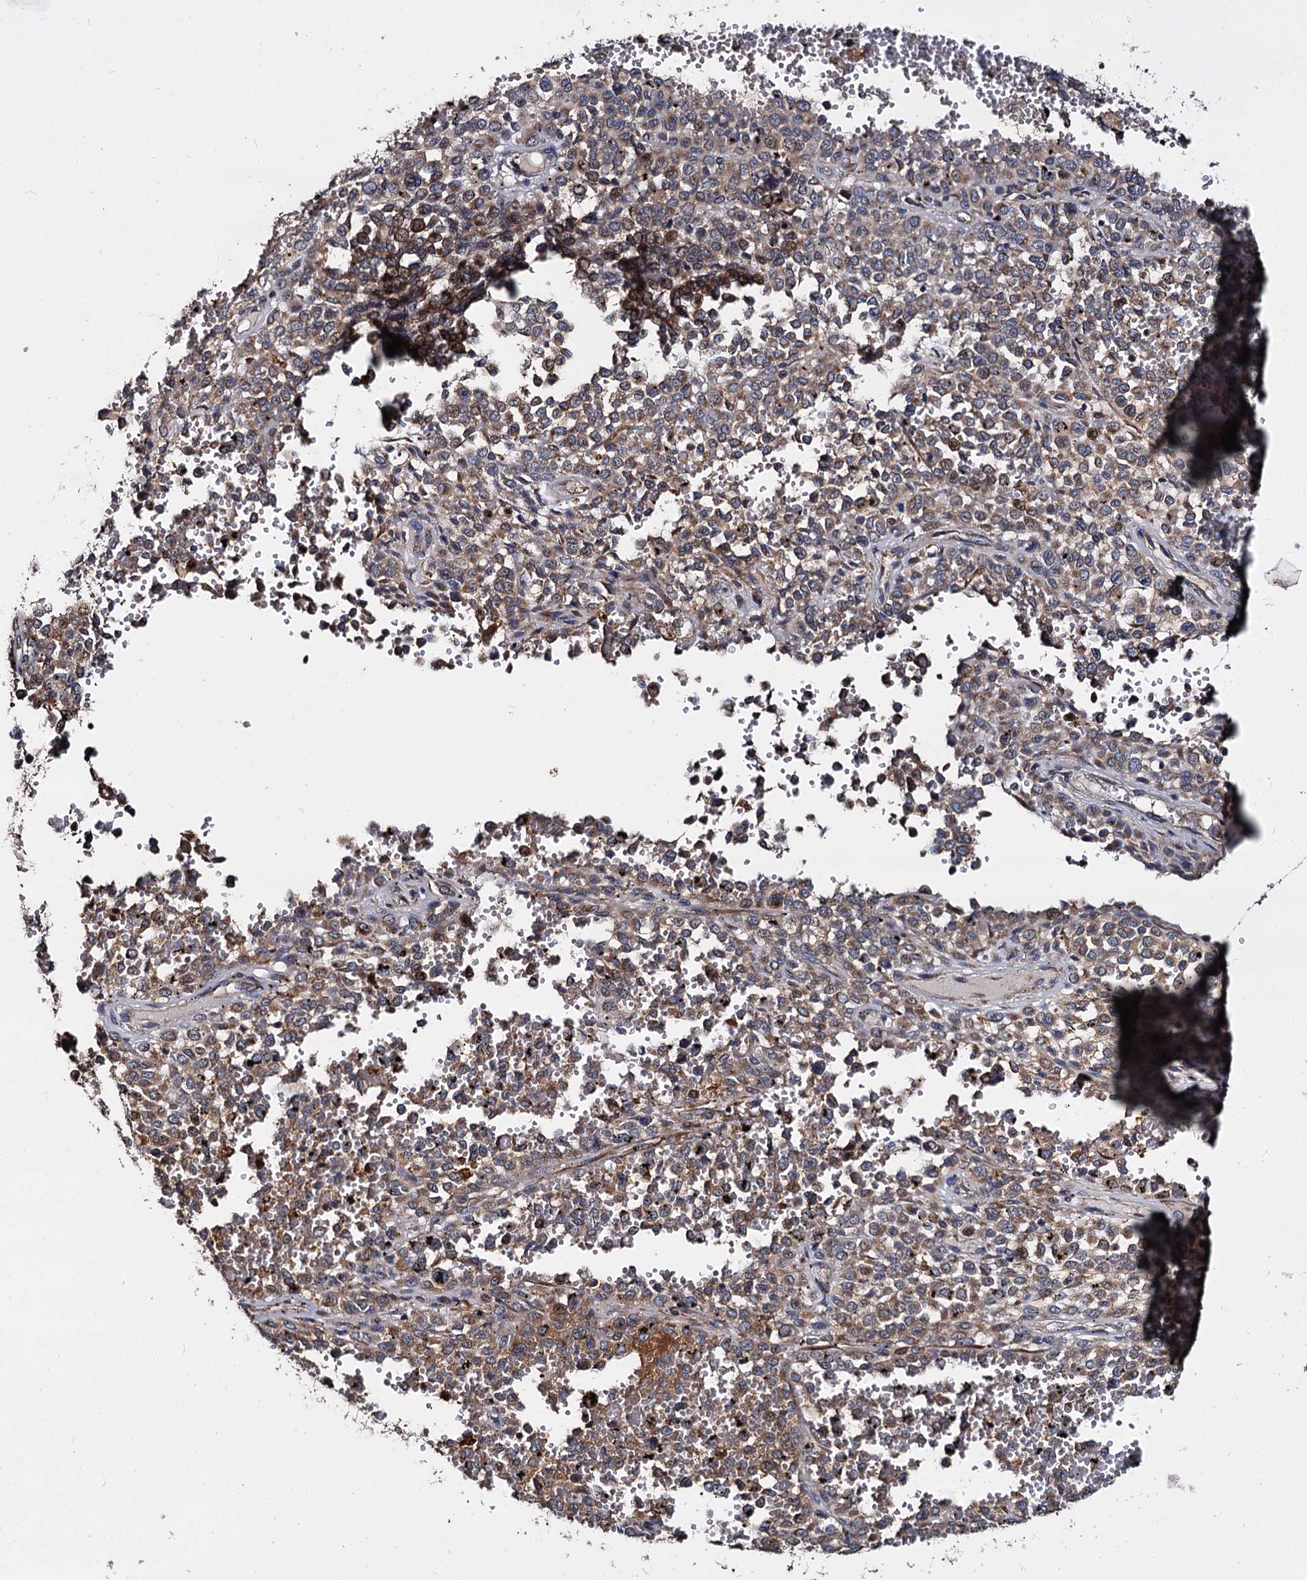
{"staining": {"intensity": "moderate", "quantity": ">75%", "location": "cytoplasmic/membranous"}, "tissue": "melanoma", "cell_type": "Tumor cells", "image_type": "cancer", "snomed": [{"axis": "morphology", "description": "Malignant melanoma, Metastatic site"}, {"axis": "topography", "description": "Pancreas"}], "caption": "Brown immunohistochemical staining in human malignant melanoma (metastatic site) displays moderate cytoplasmic/membranous expression in approximately >75% of tumor cells. Nuclei are stained in blue.", "gene": "WWC3", "patient": {"sex": "female", "age": 30}}